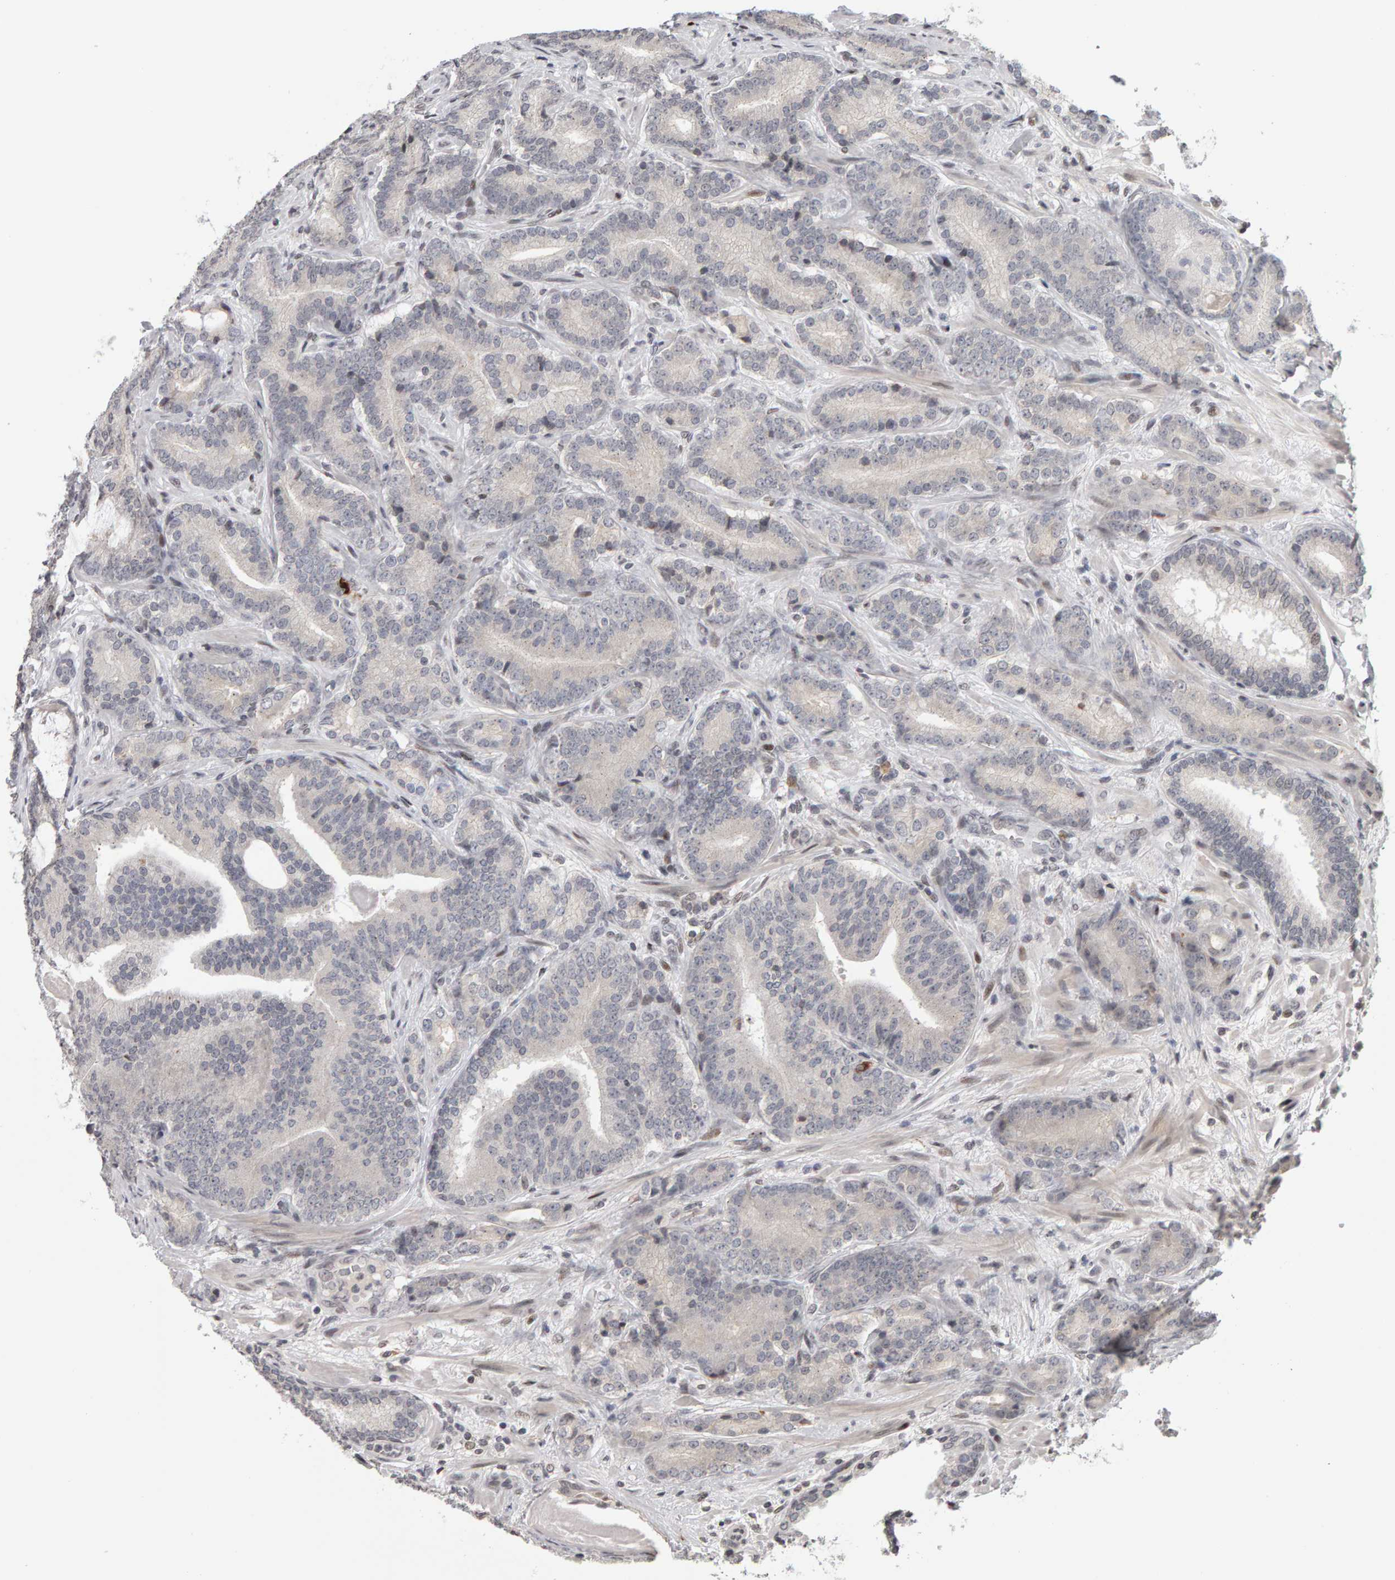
{"staining": {"intensity": "negative", "quantity": "none", "location": "none"}, "tissue": "prostate cancer", "cell_type": "Tumor cells", "image_type": "cancer", "snomed": [{"axis": "morphology", "description": "Adenocarcinoma, High grade"}, {"axis": "topography", "description": "Prostate"}], "caption": "Human prostate cancer (high-grade adenocarcinoma) stained for a protein using immunohistochemistry (IHC) reveals no staining in tumor cells.", "gene": "TRAM1", "patient": {"sex": "male", "age": 55}}